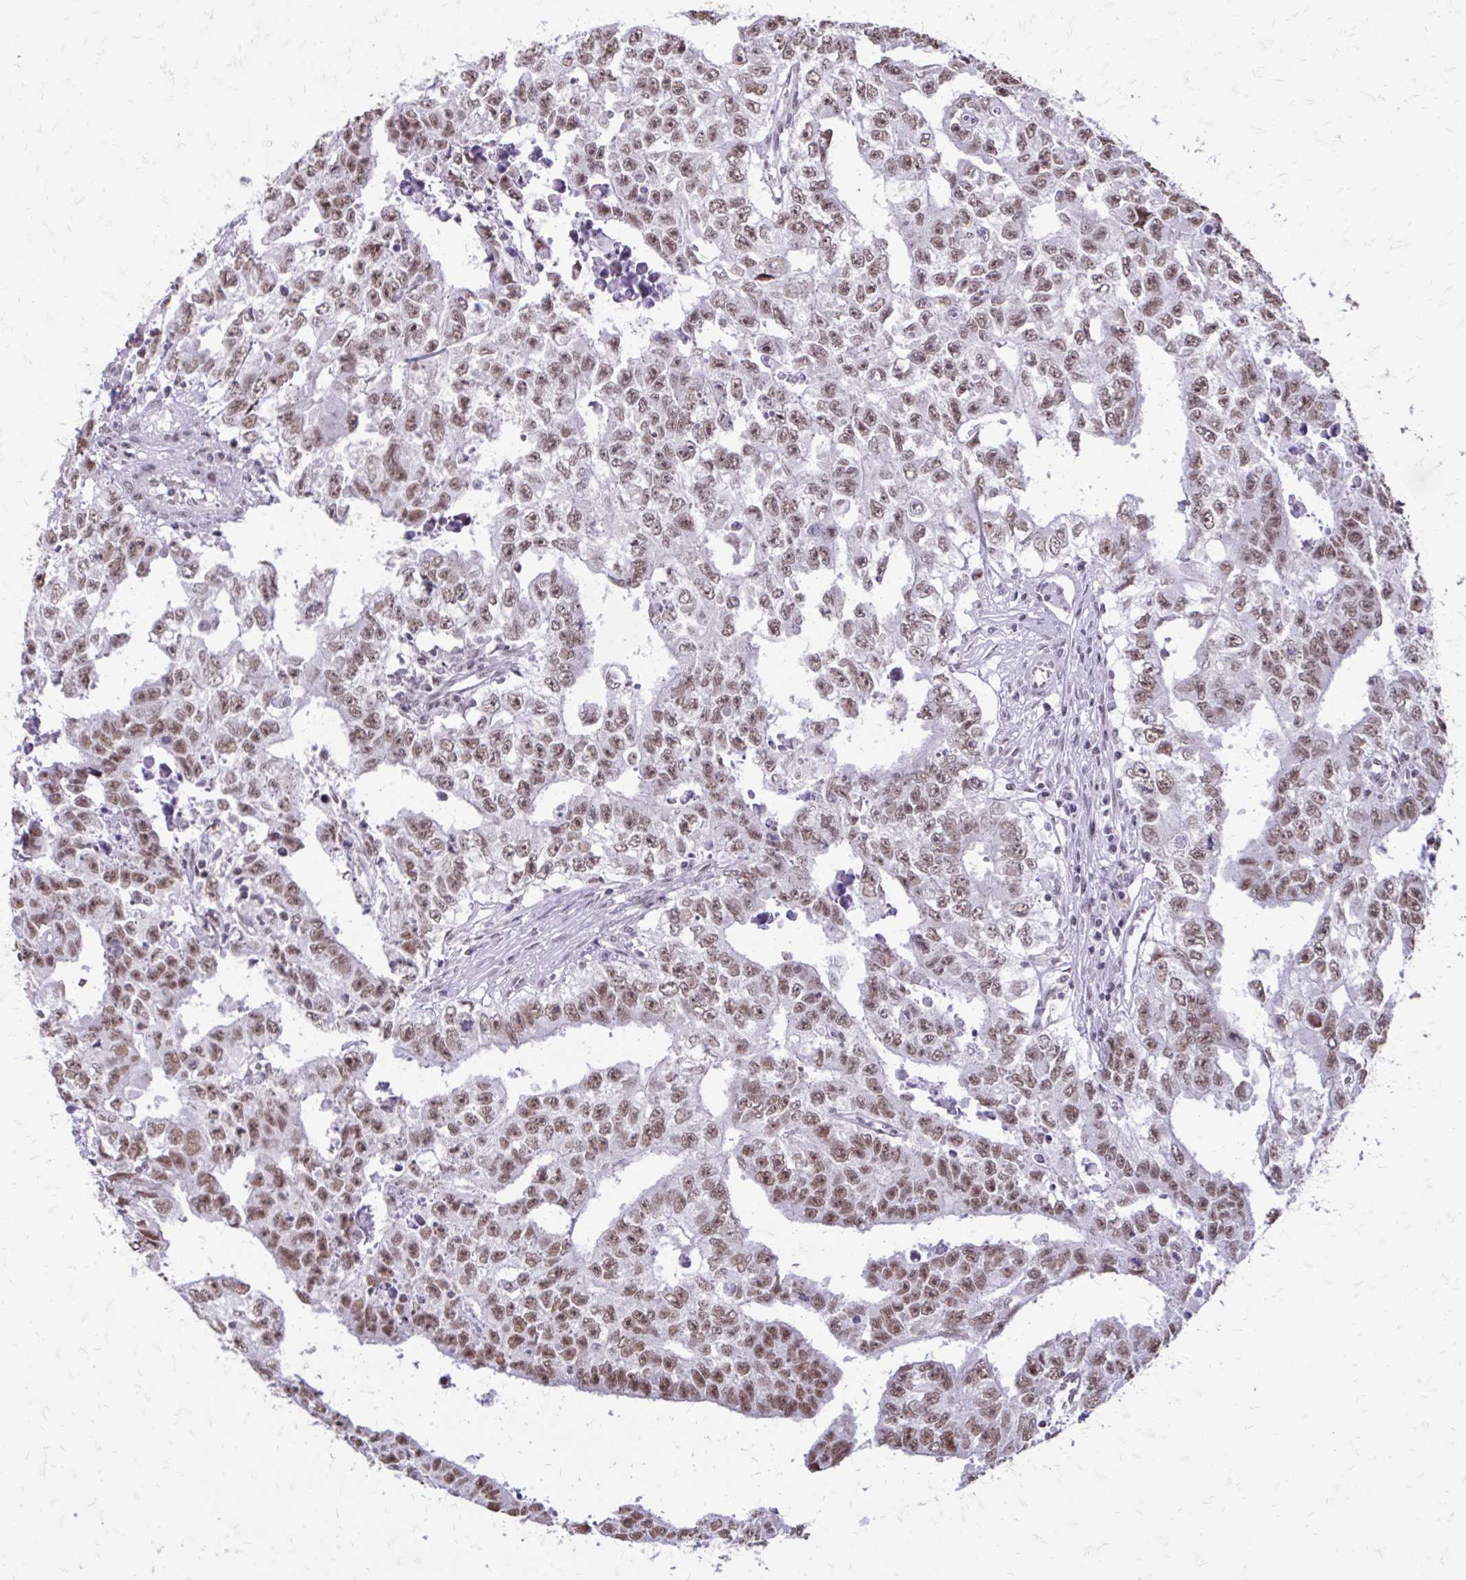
{"staining": {"intensity": "moderate", "quantity": ">75%", "location": "nuclear"}, "tissue": "testis cancer", "cell_type": "Tumor cells", "image_type": "cancer", "snomed": [{"axis": "morphology", "description": "Carcinoma, Embryonal, NOS"}, {"axis": "morphology", "description": "Teratoma, malignant, NOS"}, {"axis": "topography", "description": "Testis"}], "caption": "An image of human testis cancer (malignant teratoma) stained for a protein reveals moderate nuclear brown staining in tumor cells. (DAB IHC, brown staining for protein, blue staining for nuclei).", "gene": "SS18", "patient": {"sex": "male", "age": 24}}